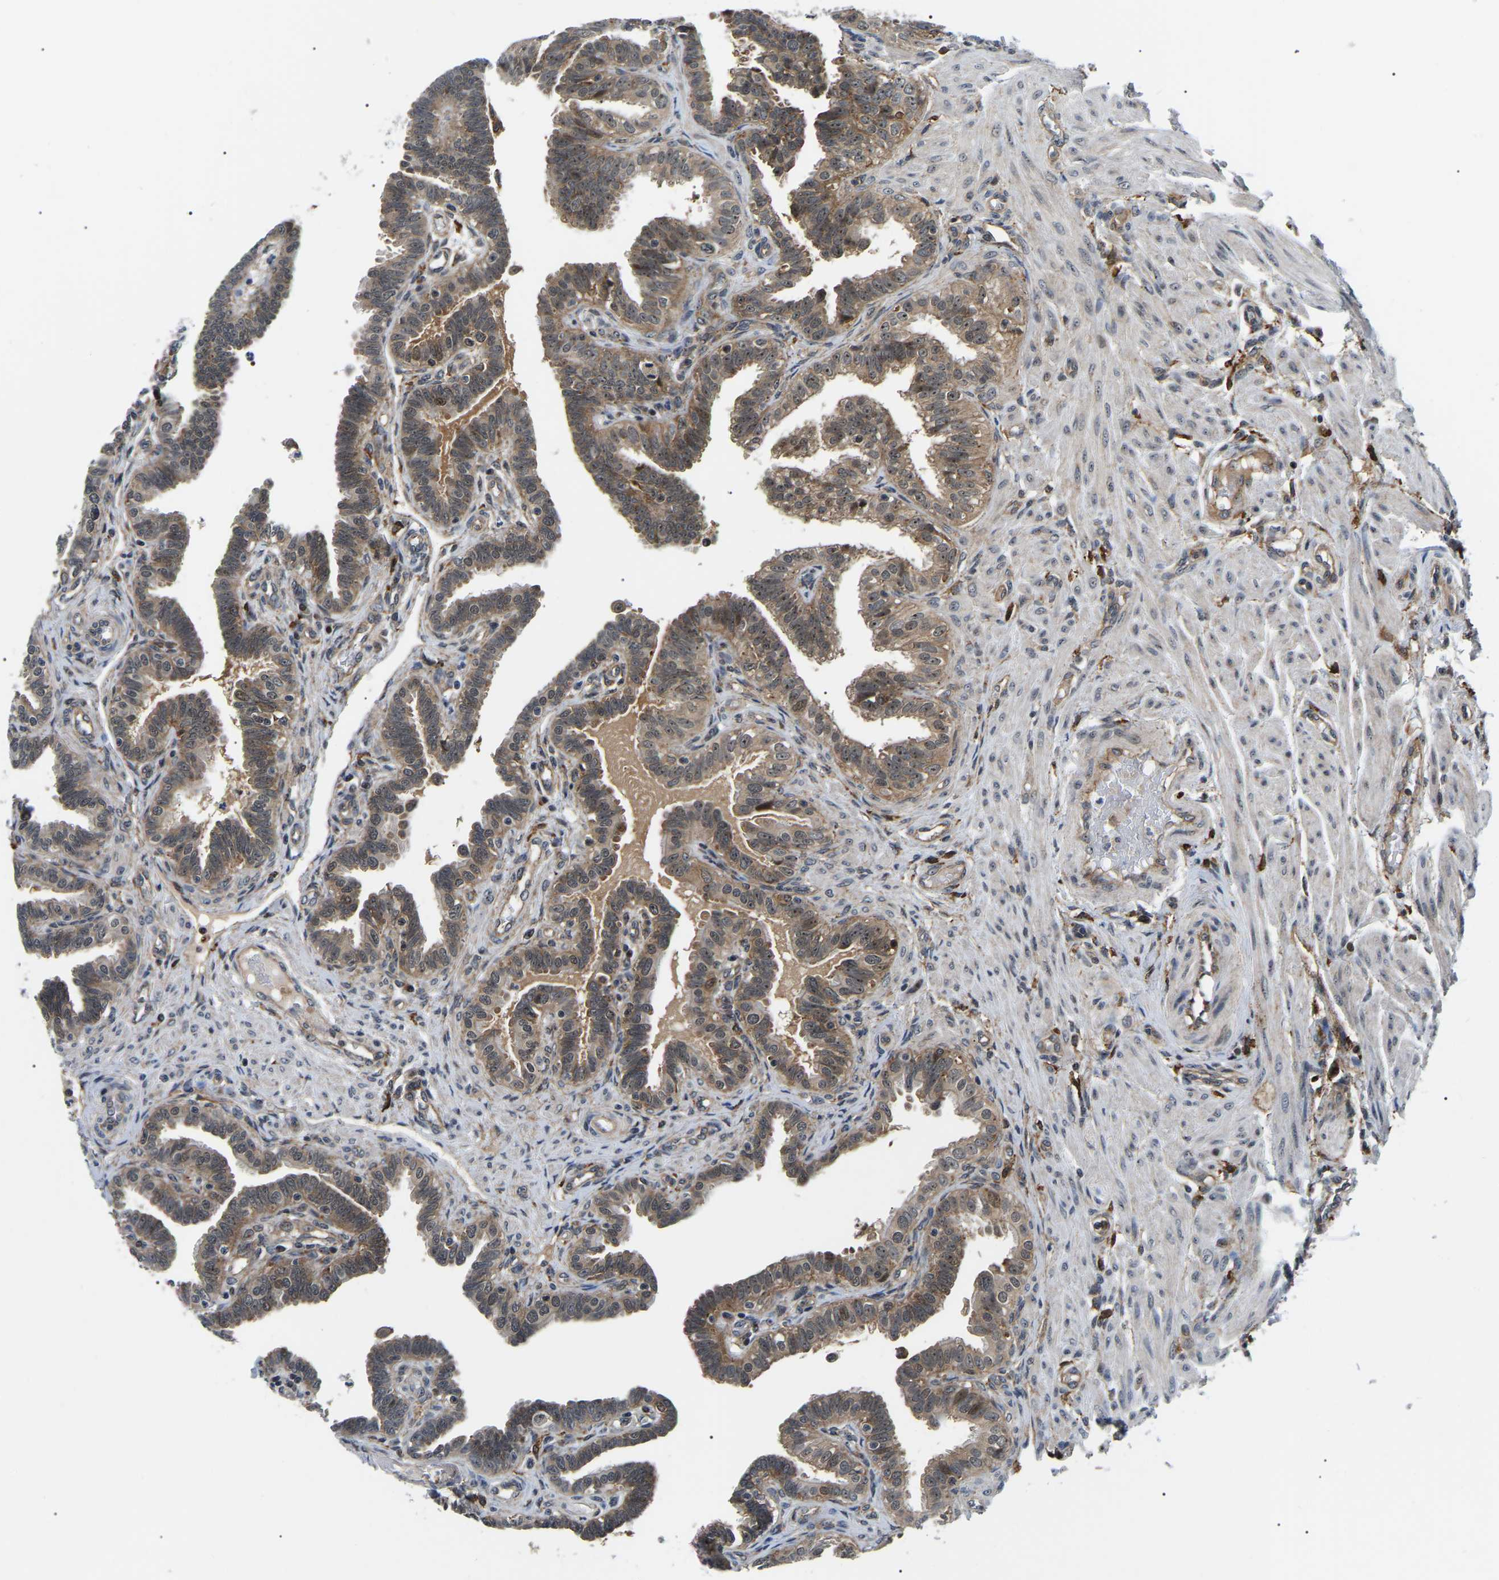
{"staining": {"intensity": "moderate", "quantity": ">75%", "location": "cytoplasmic/membranous"}, "tissue": "fallopian tube", "cell_type": "Glandular cells", "image_type": "normal", "snomed": [{"axis": "morphology", "description": "Normal tissue, NOS"}, {"axis": "topography", "description": "Fallopian tube"}, {"axis": "topography", "description": "Placenta"}], "caption": "Human fallopian tube stained with a brown dye displays moderate cytoplasmic/membranous positive expression in approximately >75% of glandular cells.", "gene": "RRP1B", "patient": {"sex": "female", "age": 34}}